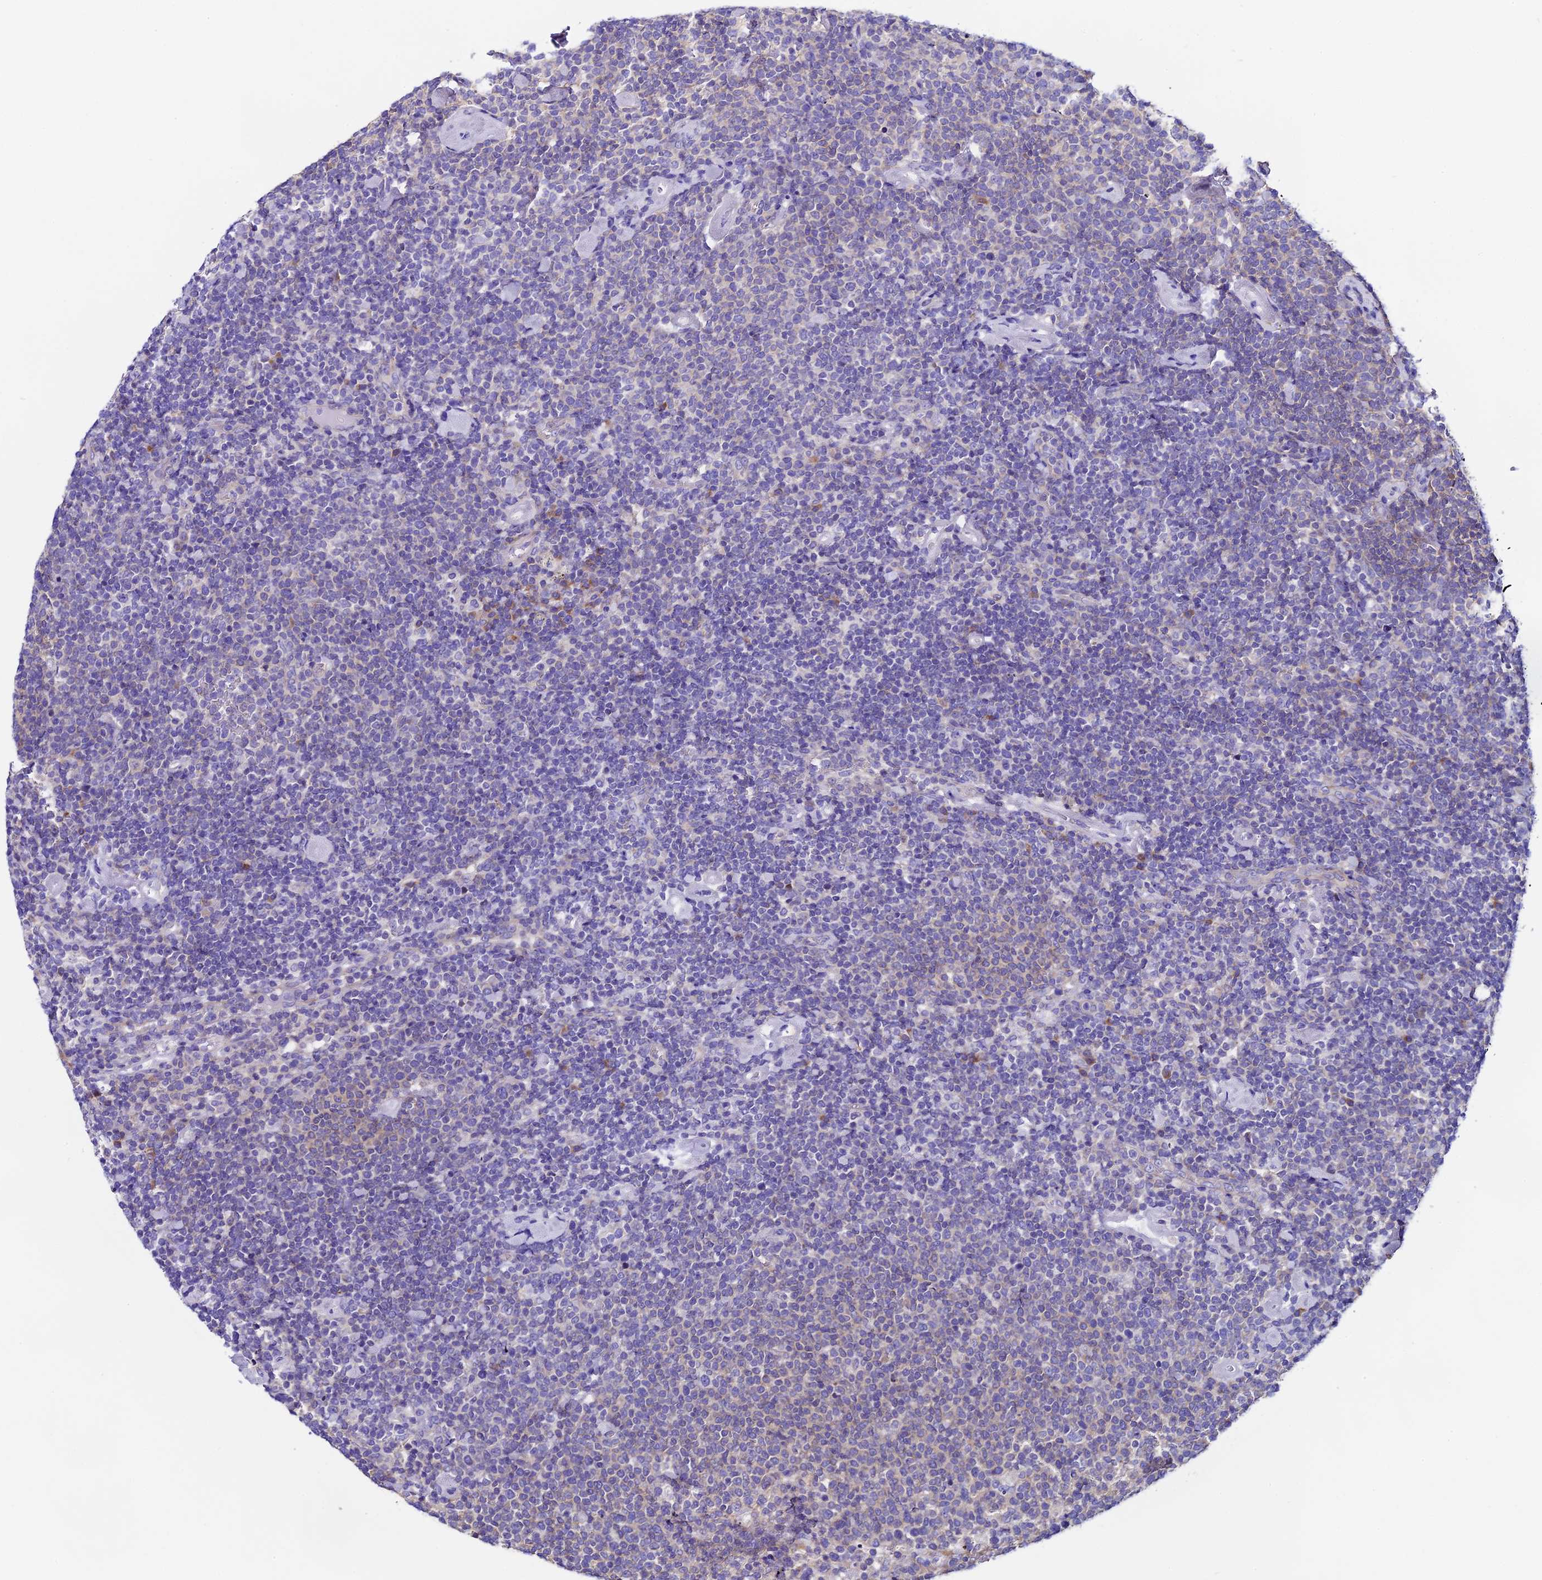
{"staining": {"intensity": "negative", "quantity": "none", "location": "none"}, "tissue": "lymphoma", "cell_type": "Tumor cells", "image_type": "cancer", "snomed": [{"axis": "morphology", "description": "Malignant lymphoma, non-Hodgkin's type, High grade"}, {"axis": "topography", "description": "Lymph node"}], "caption": "The histopathology image reveals no staining of tumor cells in lymphoma. (Immunohistochemistry (ihc), brightfield microscopy, high magnification).", "gene": "COMTD1", "patient": {"sex": "male", "age": 61}}